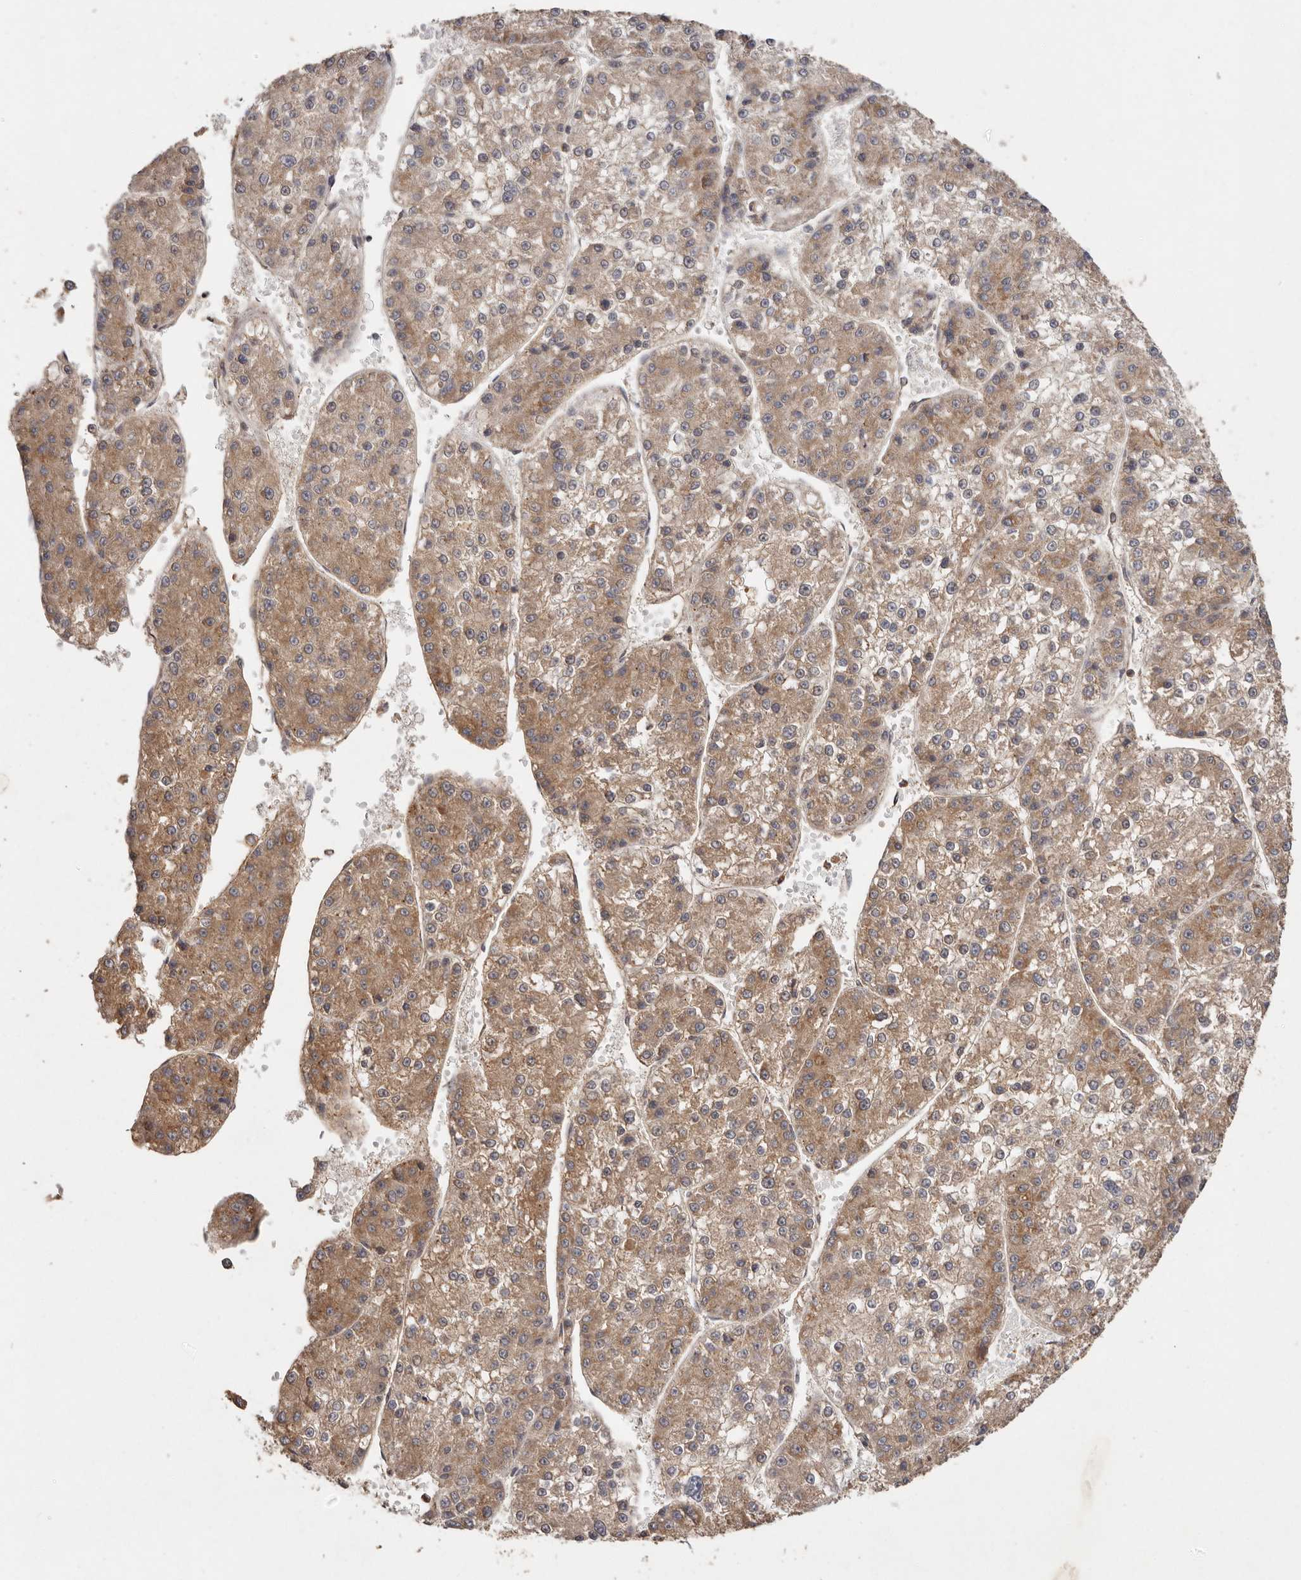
{"staining": {"intensity": "moderate", "quantity": ">75%", "location": "cytoplasmic/membranous"}, "tissue": "liver cancer", "cell_type": "Tumor cells", "image_type": "cancer", "snomed": [{"axis": "morphology", "description": "Carcinoma, Hepatocellular, NOS"}, {"axis": "topography", "description": "Liver"}], "caption": "Liver hepatocellular carcinoma was stained to show a protein in brown. There is medium levels of moderate cytoplasmic/membranous positivity in approximately >75% of tumor cells.", "gene": "RWDD1", "patient": {"sex": "female", "age": 73}}